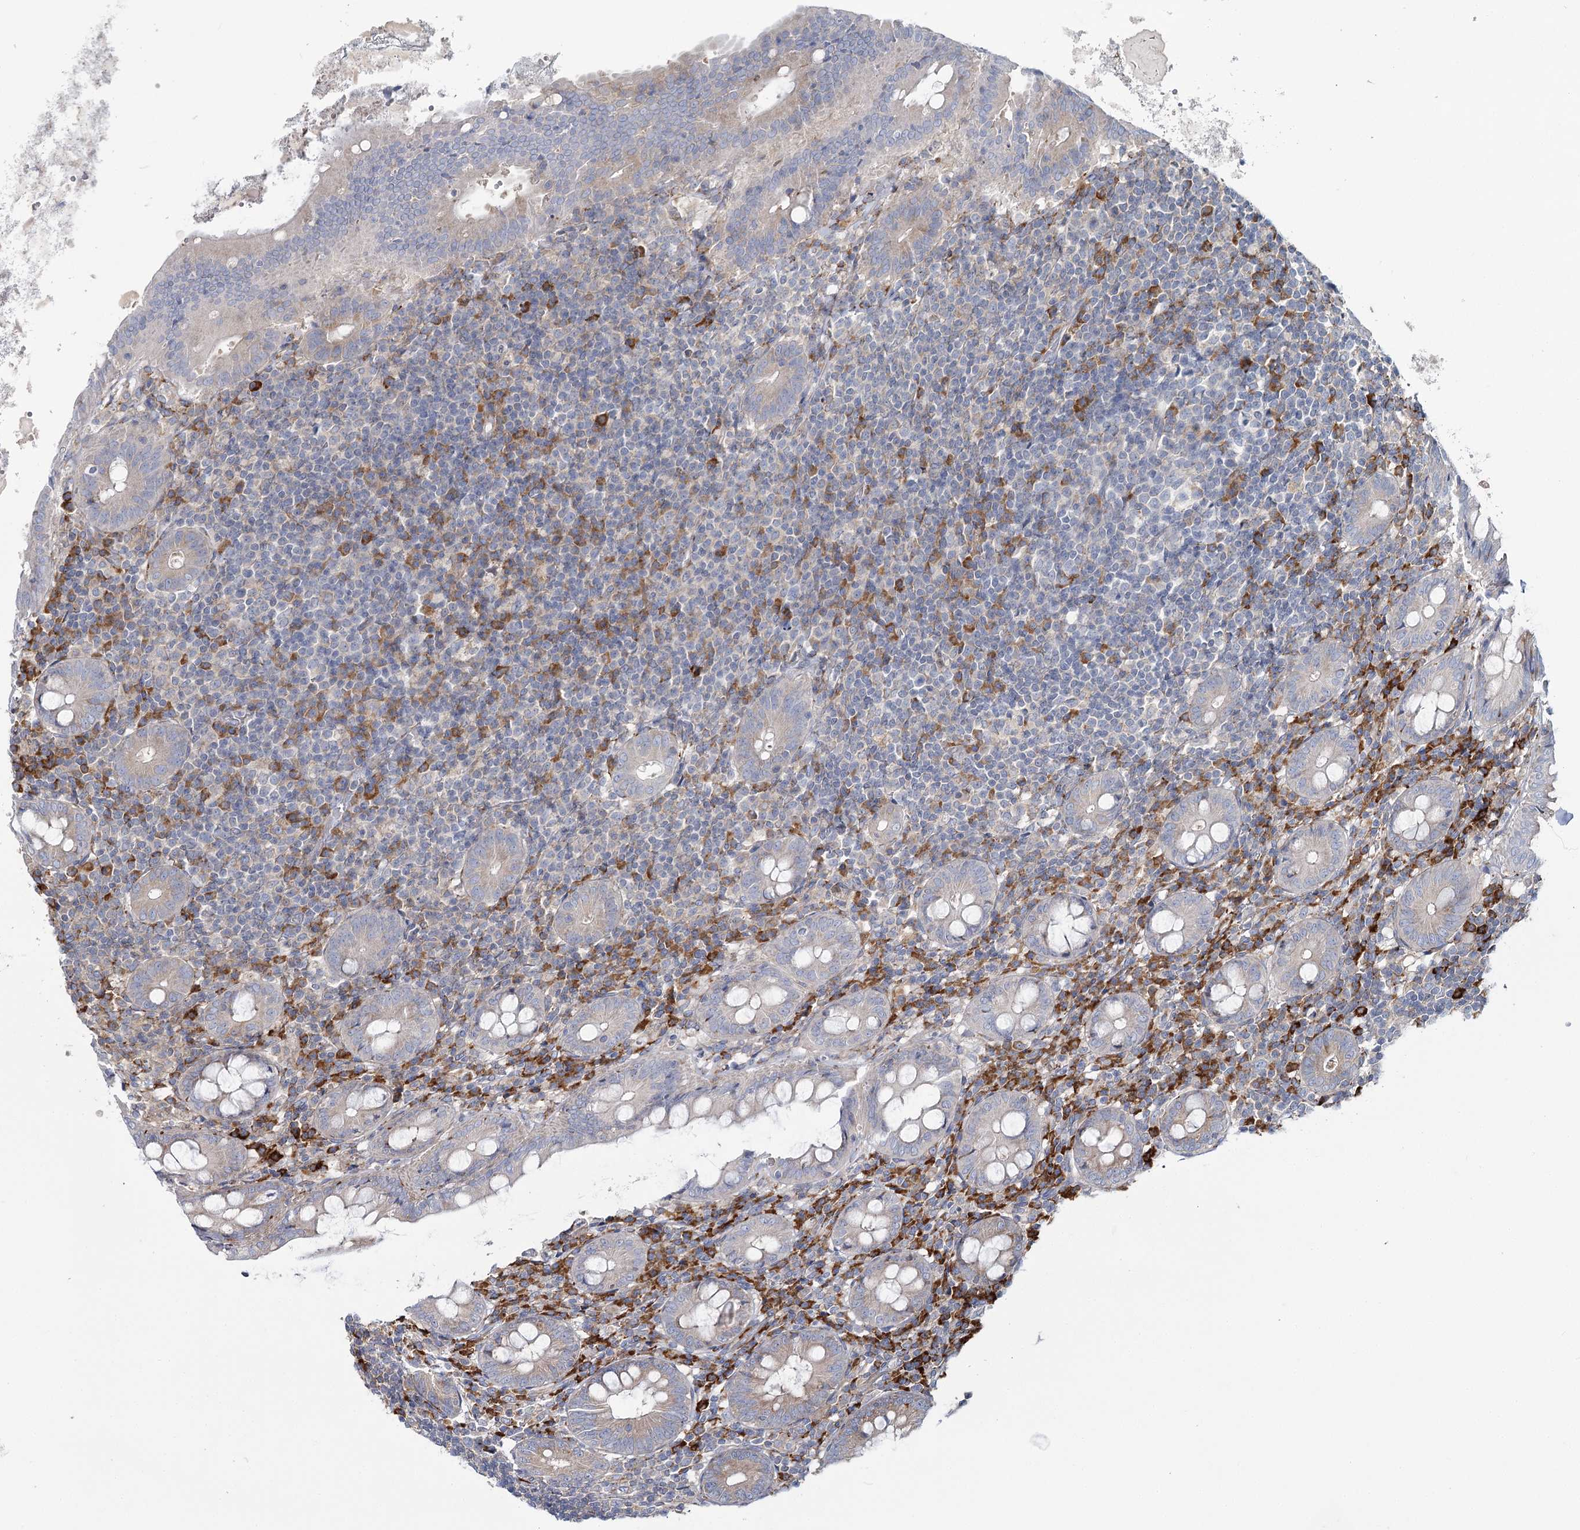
{"staining": {"intensity": "moderate", "quantity": "<25%", "location": "cytoplasmic/membranous"}, "tissue": "appendix", "cell_type": "Glandular cells", "image_type": "normal", "snomed": [{"axis": "morphology", "description": "Normal tissue, NOS"}, {"axis": "topography", "description": "Appendix"}], "caption": "Moderate cytoplasmic/membranous protein expression is present in approximately <25% of glandular cells in appendix.", "gene": "POGLUT1", "patient": {"sex": "female", "age": 54}}